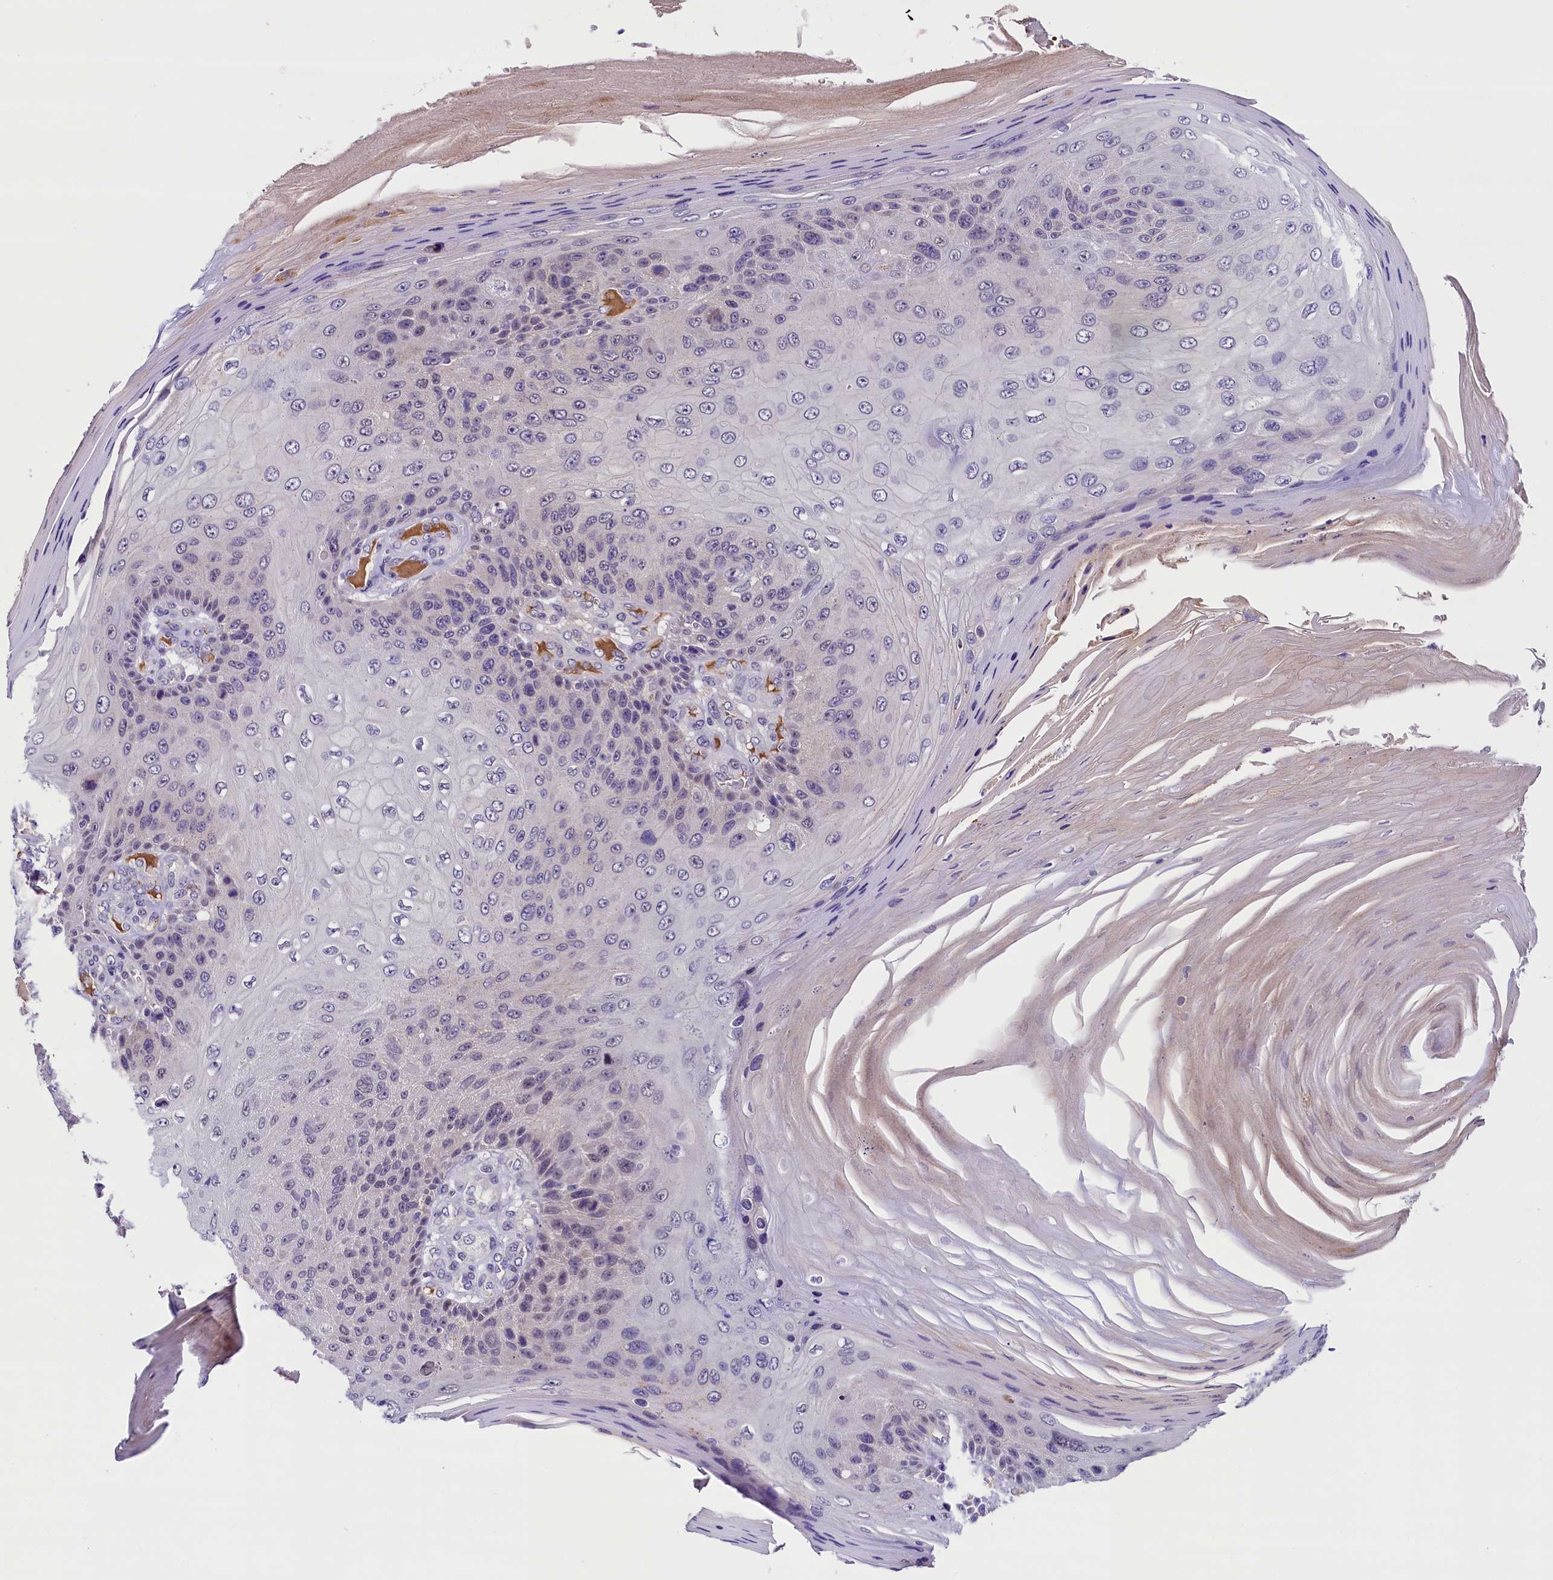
{"staining": {"intensity": "negative", "quantity": "none", "location": "none"}, "tissue": "skin cancer", "cell_type": "Tumor cells", "image_type": "cancer", "snomed": [{"axis": "morphology", "description": "Squamous cell carcinoma, NOS"}, {"axis": "topography", "description": "Skin"}], "caption": "Immunohistochemical staining of skin cancer reveals no significant staining in tumor cells.", "gene": "IQCN", "patient": {"sex": "female", "age": 88}}